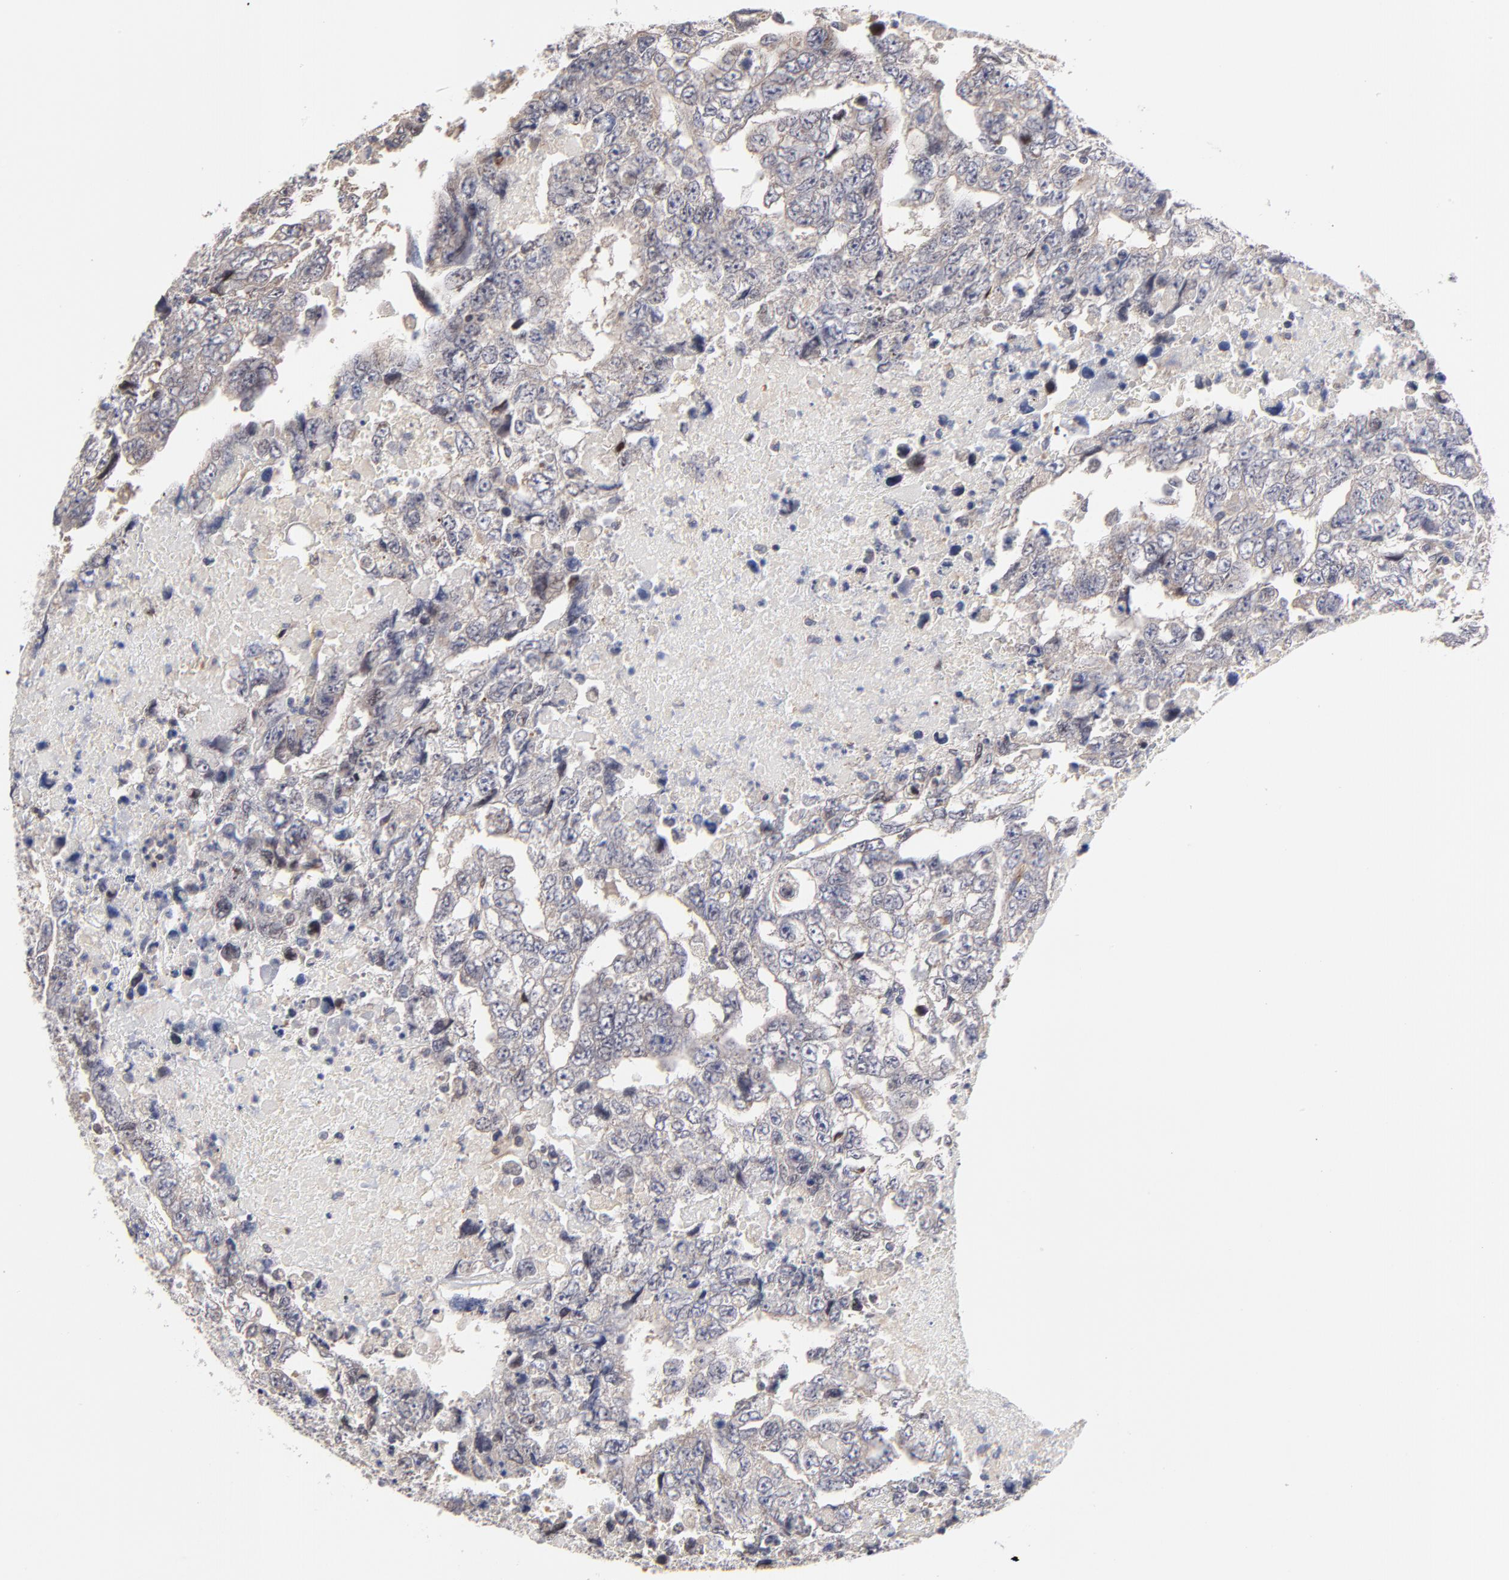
{"staining": {"intensity": "weak", "quantity": ">75%", "location": "cytoplasmic/membranous"}, "tissue": "testis cancer", "cell_type": "Tumor cells", "image_type": "cancer", "snomed": [{"axis": "morphology", "description": "Carcinoma, Embryonal, NOS"}, {"axis": "topography", "description": "Testis"}], "caption": "There is low levels of weak cytoplasmic/membranous positivity in tumor cells of testis cancer (embryonal carcinoma), as demonstrated by immunohistochemical staining (brown color).", "gene": "ZNF157", "patient": {"sex": "male", "age": 36}}